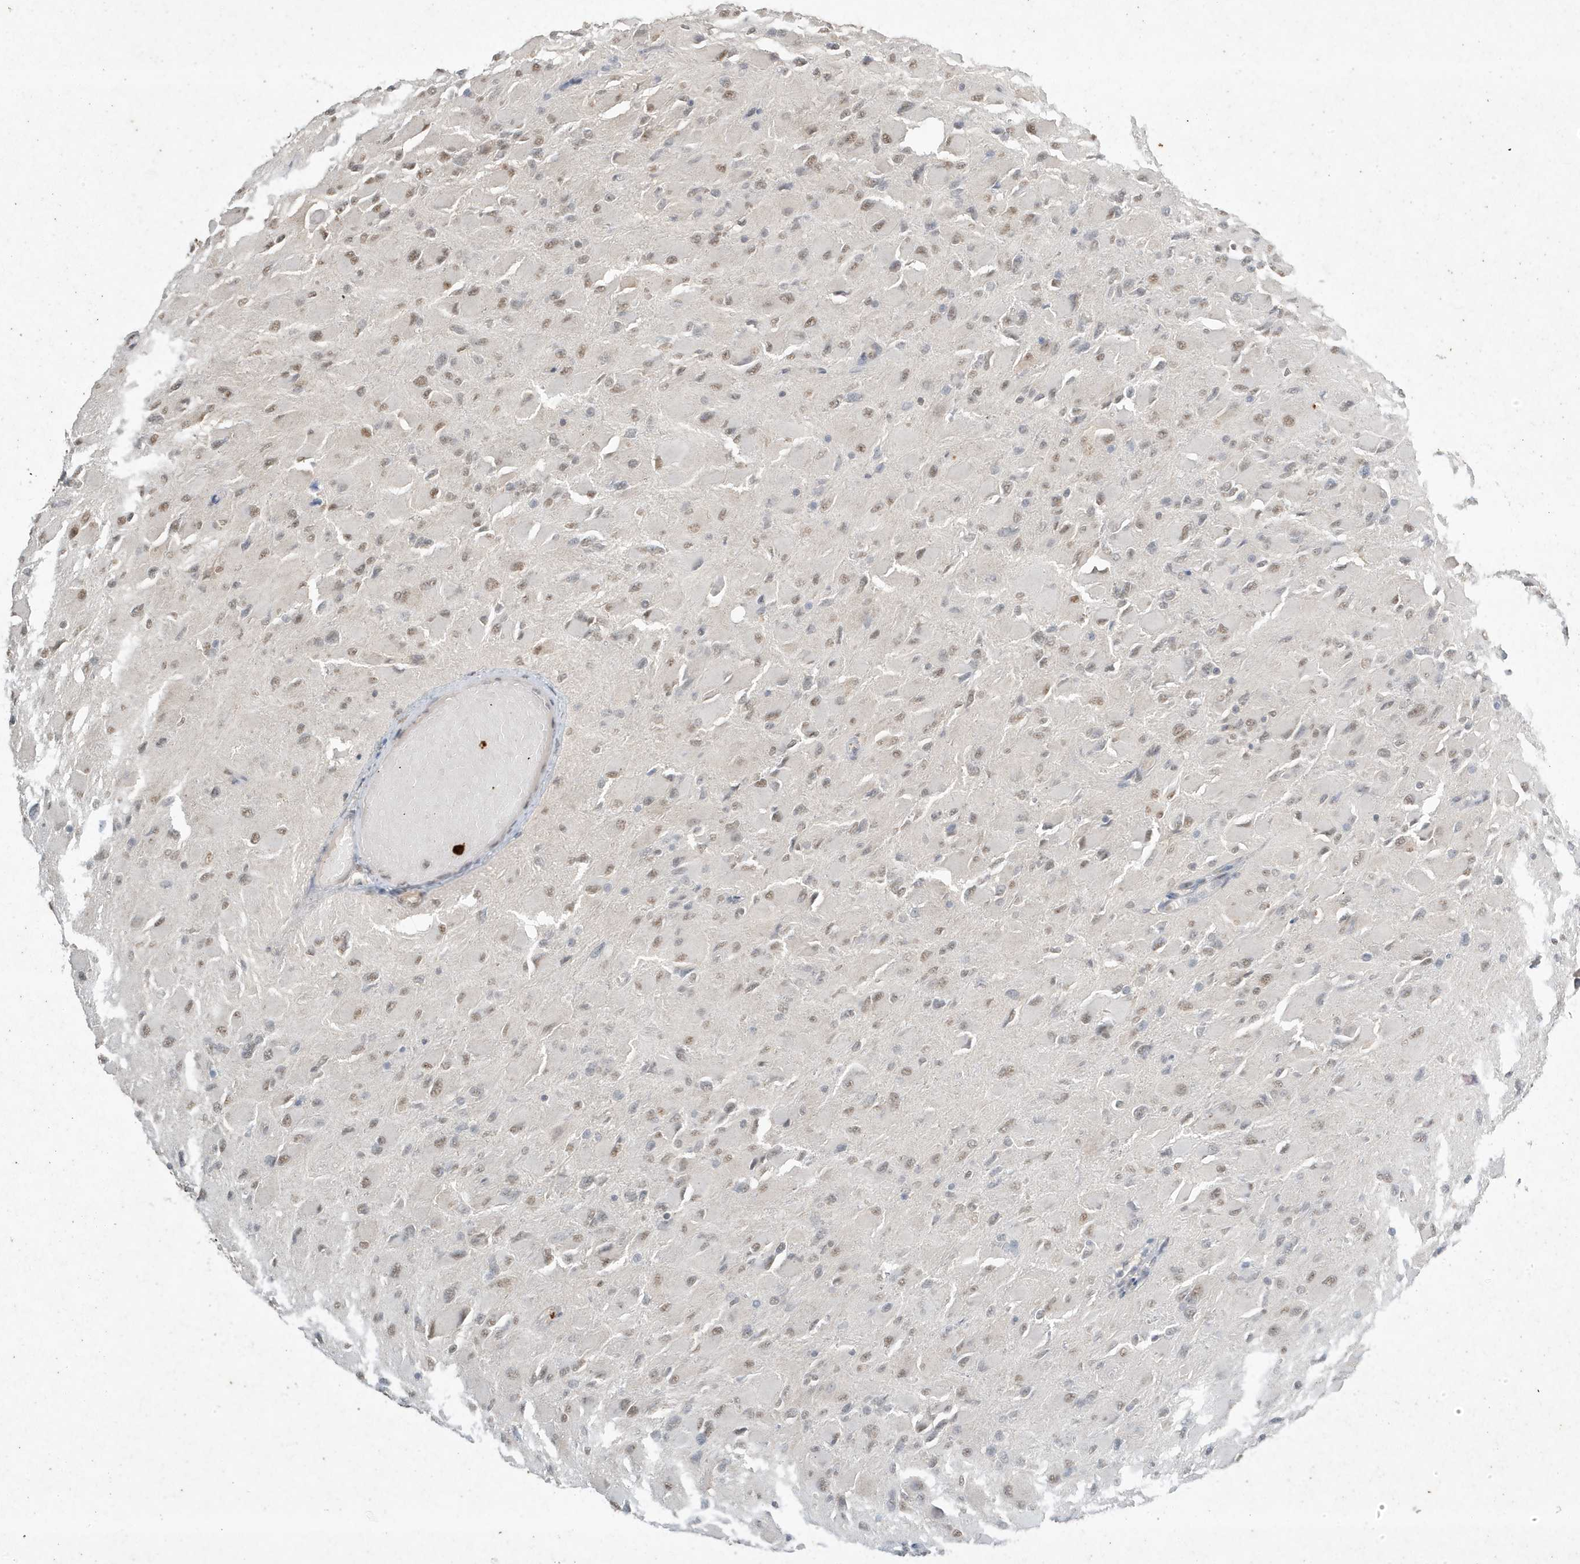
{"staining": {"intensity": "weak", "quantity": "25%-75%", "location": "nuclear"}, "tissue": "glioma", "cell_type": "Tumor cells", "image_type": "cancer", "snomed": [{"axis": "morphology", "description": "Glioma, malignant, High grade"}, {"axis": "topography", "description": "Cerebral cortex"}], "caption": "Glioma stained for a protein exhibits weak nuclear positivity in tumor cells. (Stains: DAB (3,3'-diaminobenzidine) in brown, nuclei in blue, Microscopy: brightfield microscopy at high magnification).", "gene": "DEFA1", "patient": {"sex": "female", "age": 36}}